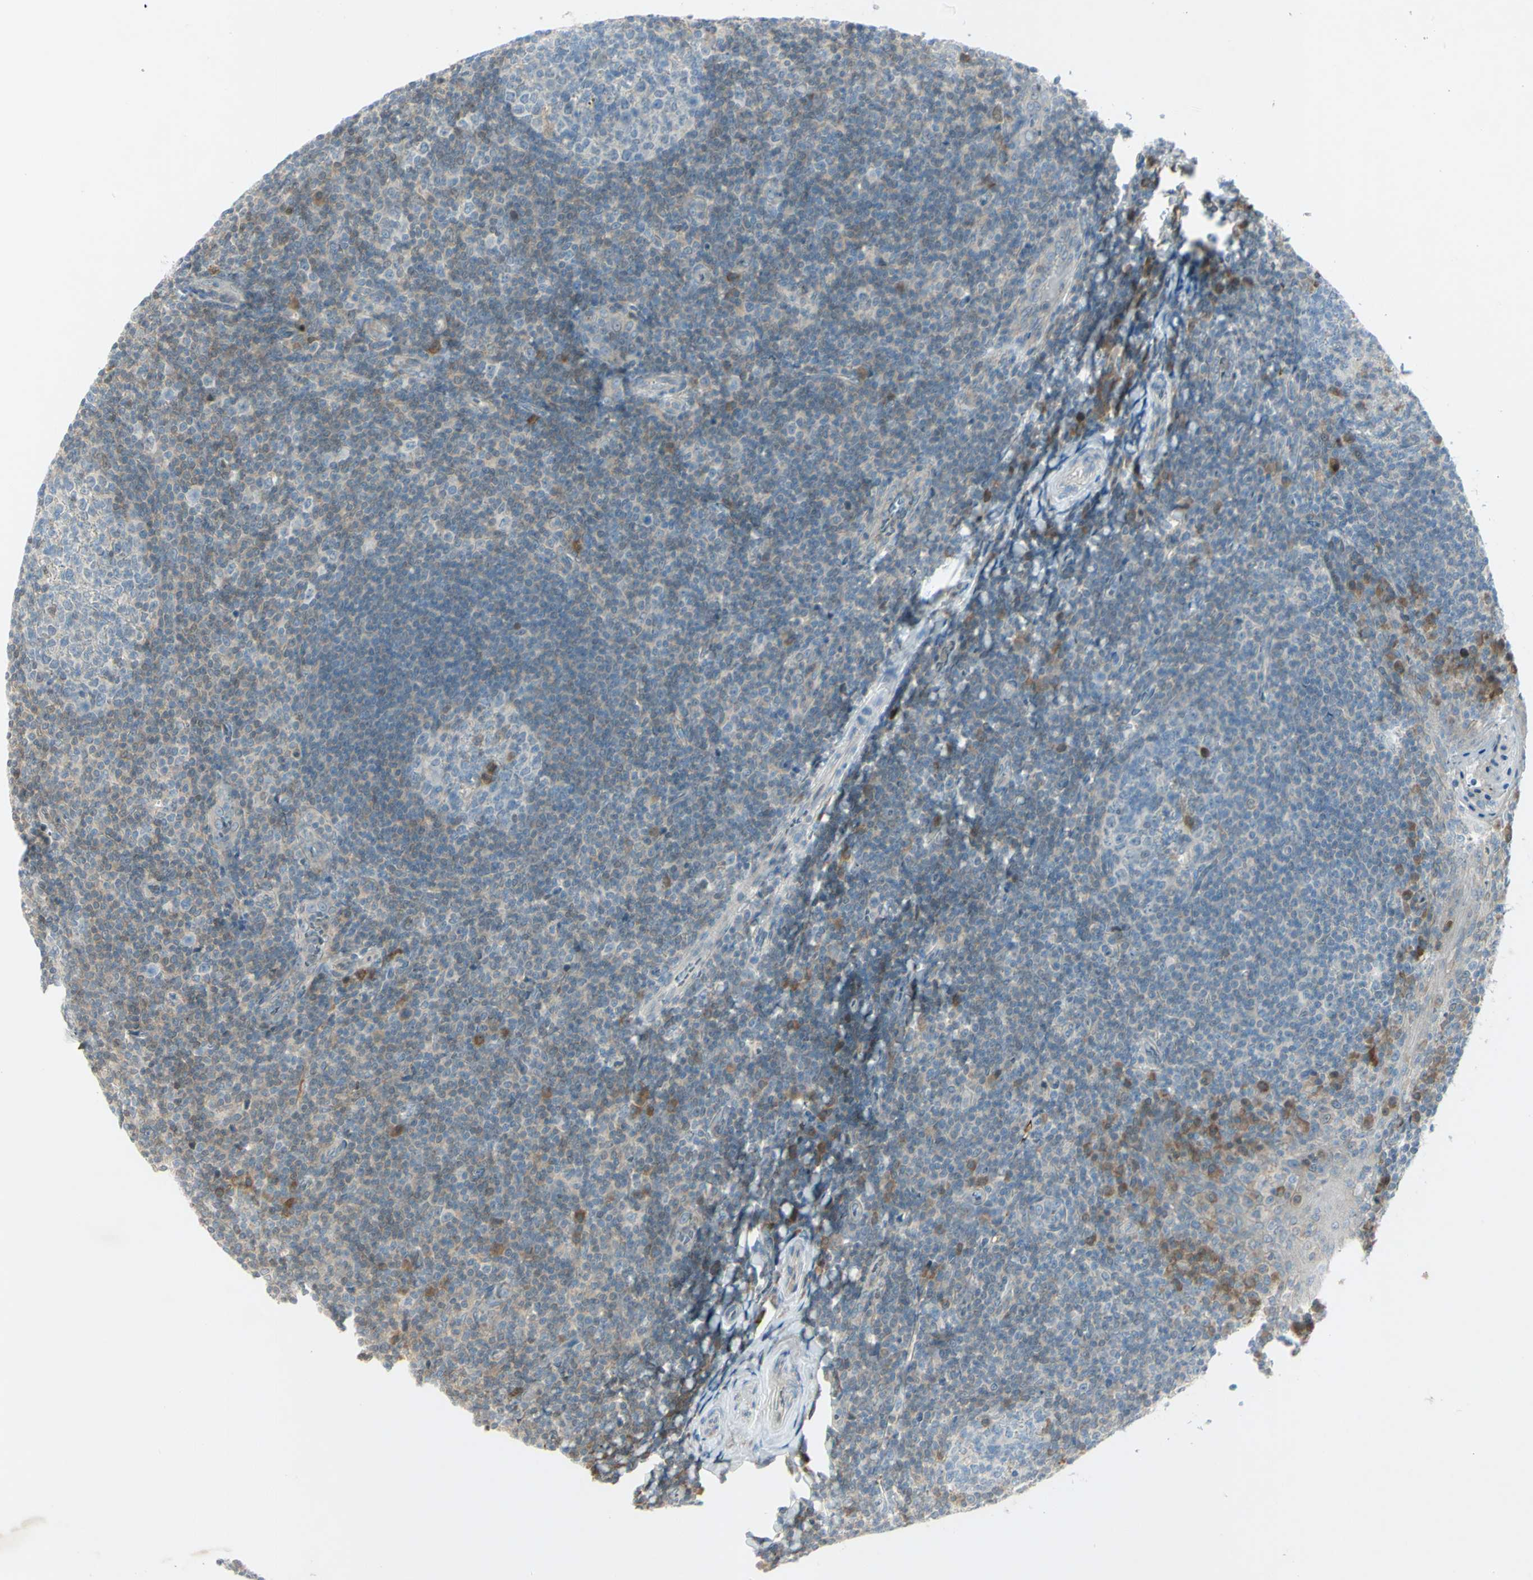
{"staining": {"intensity": "moderate", "quantity": "<25%", "location": "cytoplasmic/membranous"}, "tissue": "tonsil", "cell_type": "Germinal center cells", "image_type": "normal", "snomed": [{"axis": "morphology", "description": "Normal tissue, NOS"}, {"axis": "topography", "description": "Tonsil"}], "caption": "Immunohistochemical staining of unremarkable human tonsil displays moderate cytoplasmic/membranous protein staining in about <25% of germinal center cells.", "gene": "C1orf159", "patient": {"sex": "male", "age": 31}}